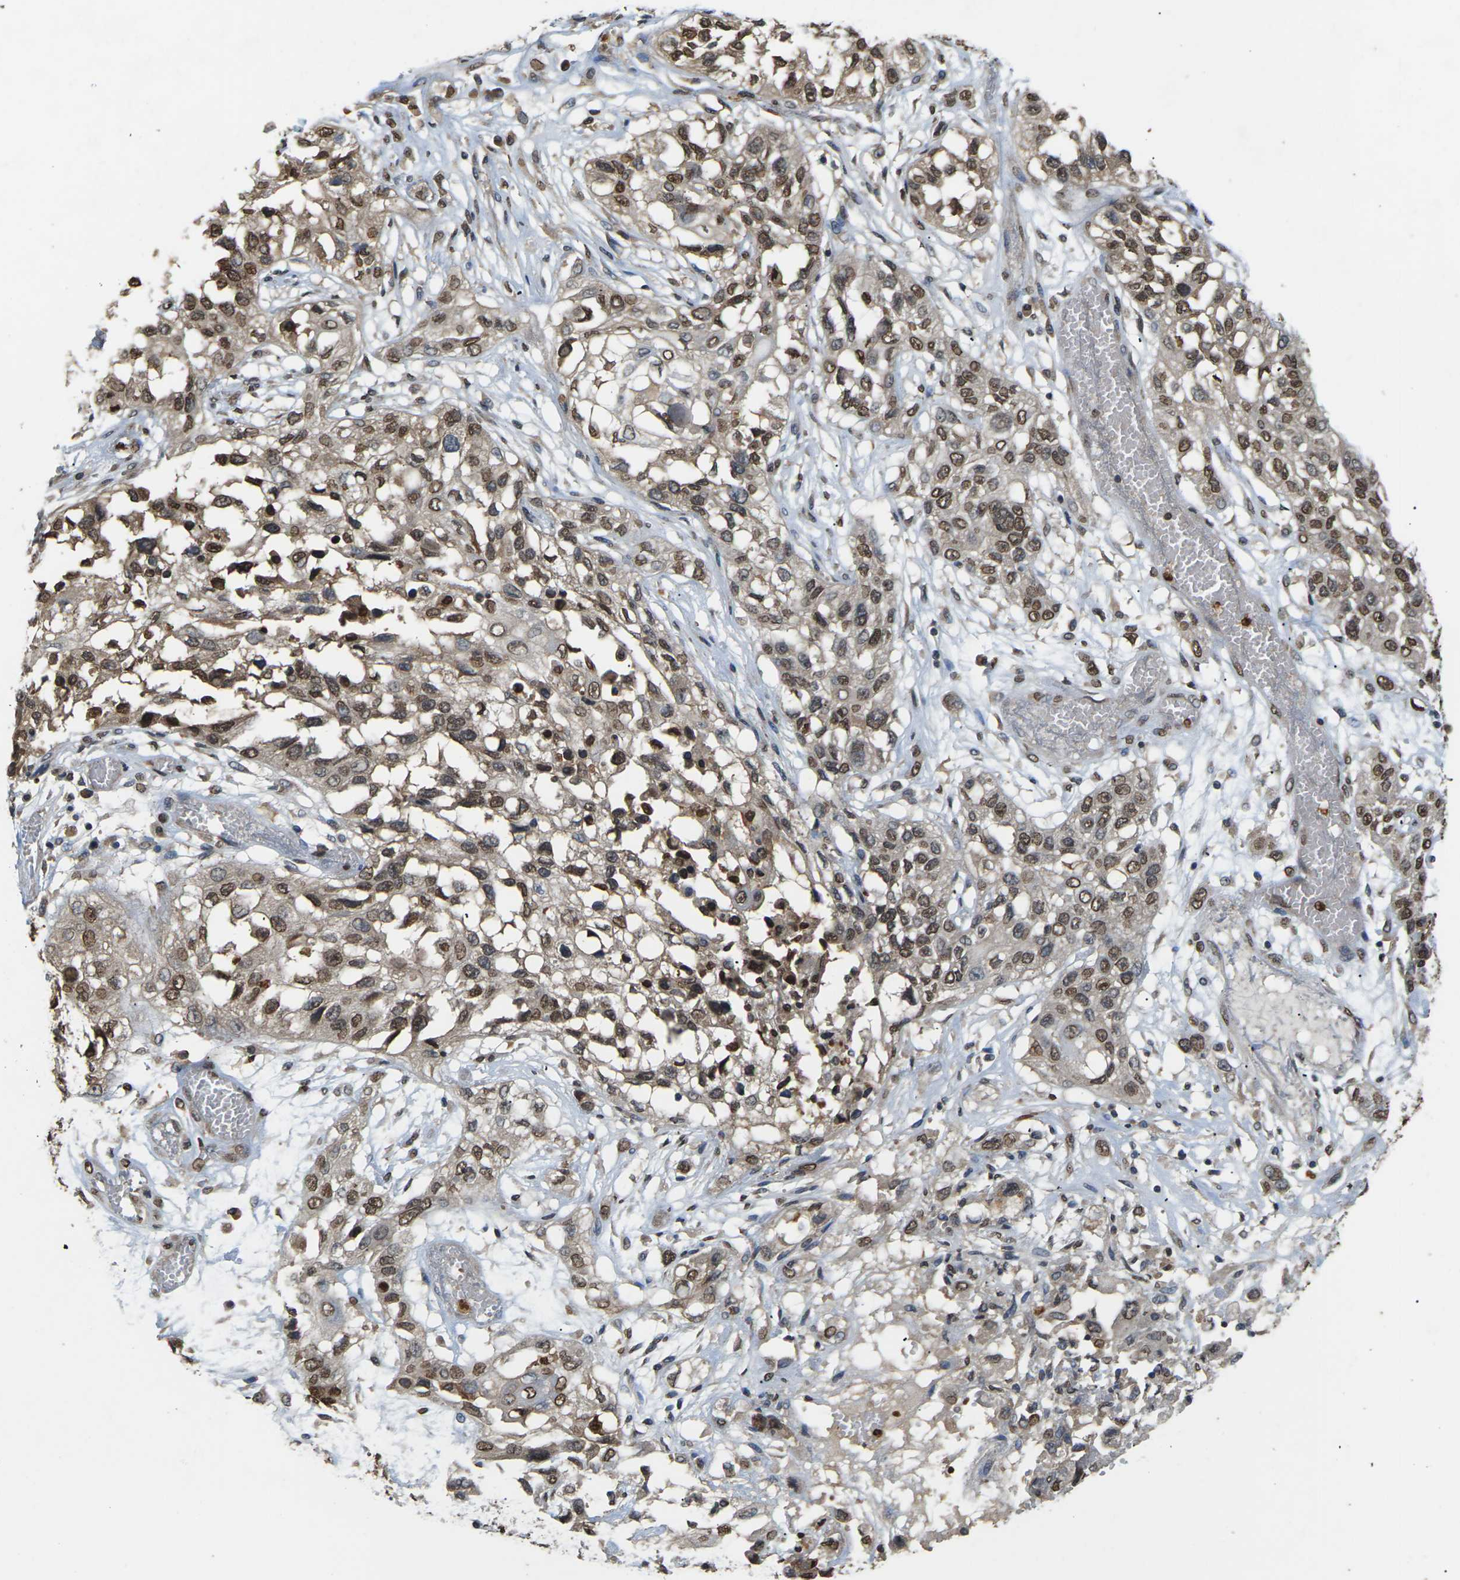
{"staining": {"intensity": "strong", "quantity": ">75%", "location": "nuclear"}, "tissue": "lung cancer", "cell_type": "Tumor cells", "image_type": "cancer", "snomed": [{"axis": "morphology", "description": "Squamous cell carcinoma, NOS"}, {"axis": "topography", "description": "Lung"}], "caption": "Immunohistochemical staining of lung cancer demonstrates high levels of strong nuclear protein staining in approximately >75% of tumor cells.", "gene": "EMSY", "patient": {"sex": "male", "age": 71}}